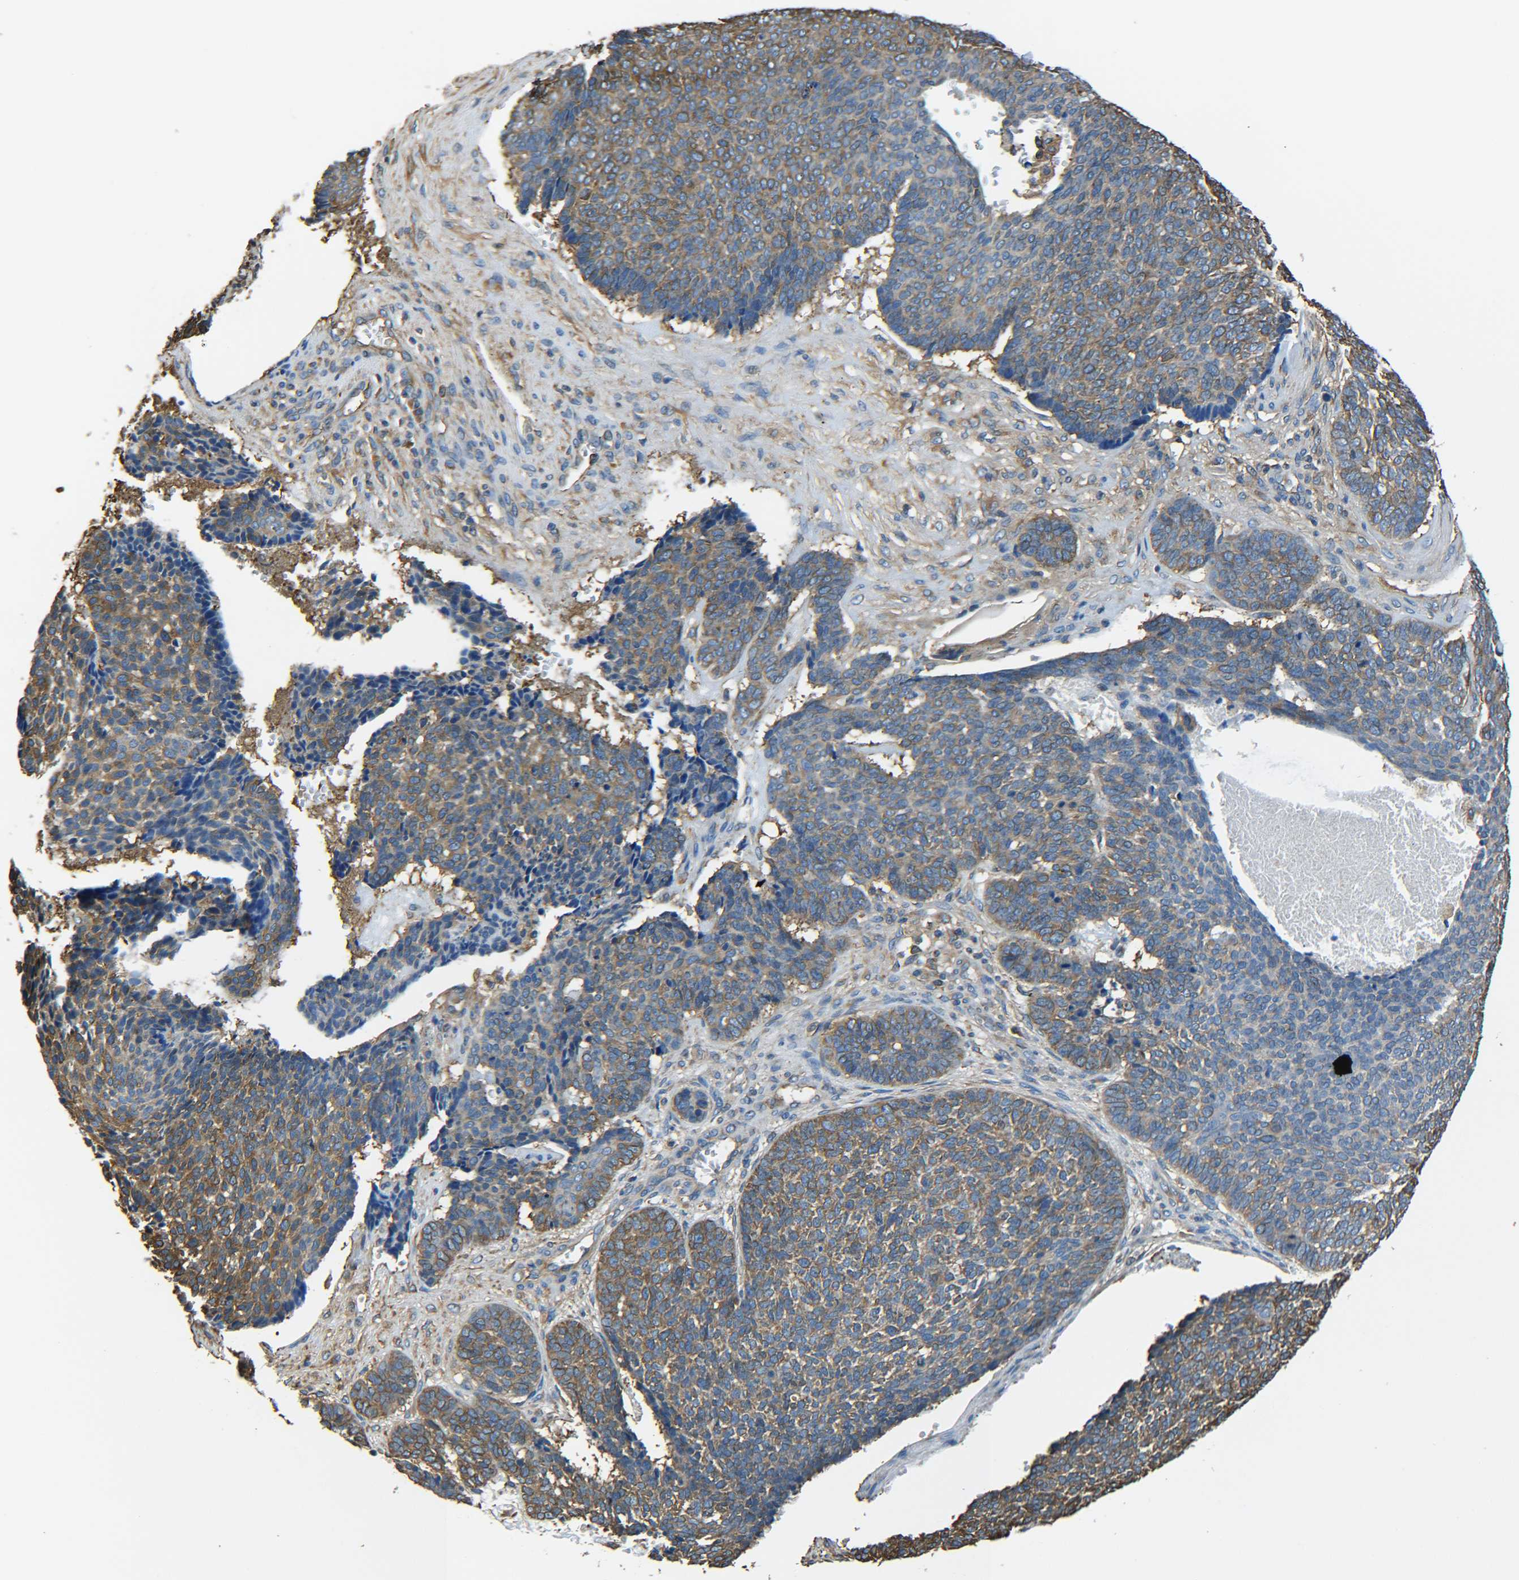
{"staining": {"intensity": "moderate", "quantity": ">75%", "location": "cytoplasmic/membranous"}, "tissue": "skin cancer", "cell_type": "Tumor cells", "image_type": "cancer", "snomed": [{"axis": "morphology", "description": "Basal cell carcinoma"}, {"axis": "topography", "description": "Skin"}], "caption": "There is medium levels of moderate cytoplasmic/membranous expression in tumor cells of skin cancer, as demonstrated by immunohistochemical staining (brown color).", "gene": "TUBB", "patient": {"sex": "male", "age": 84}}